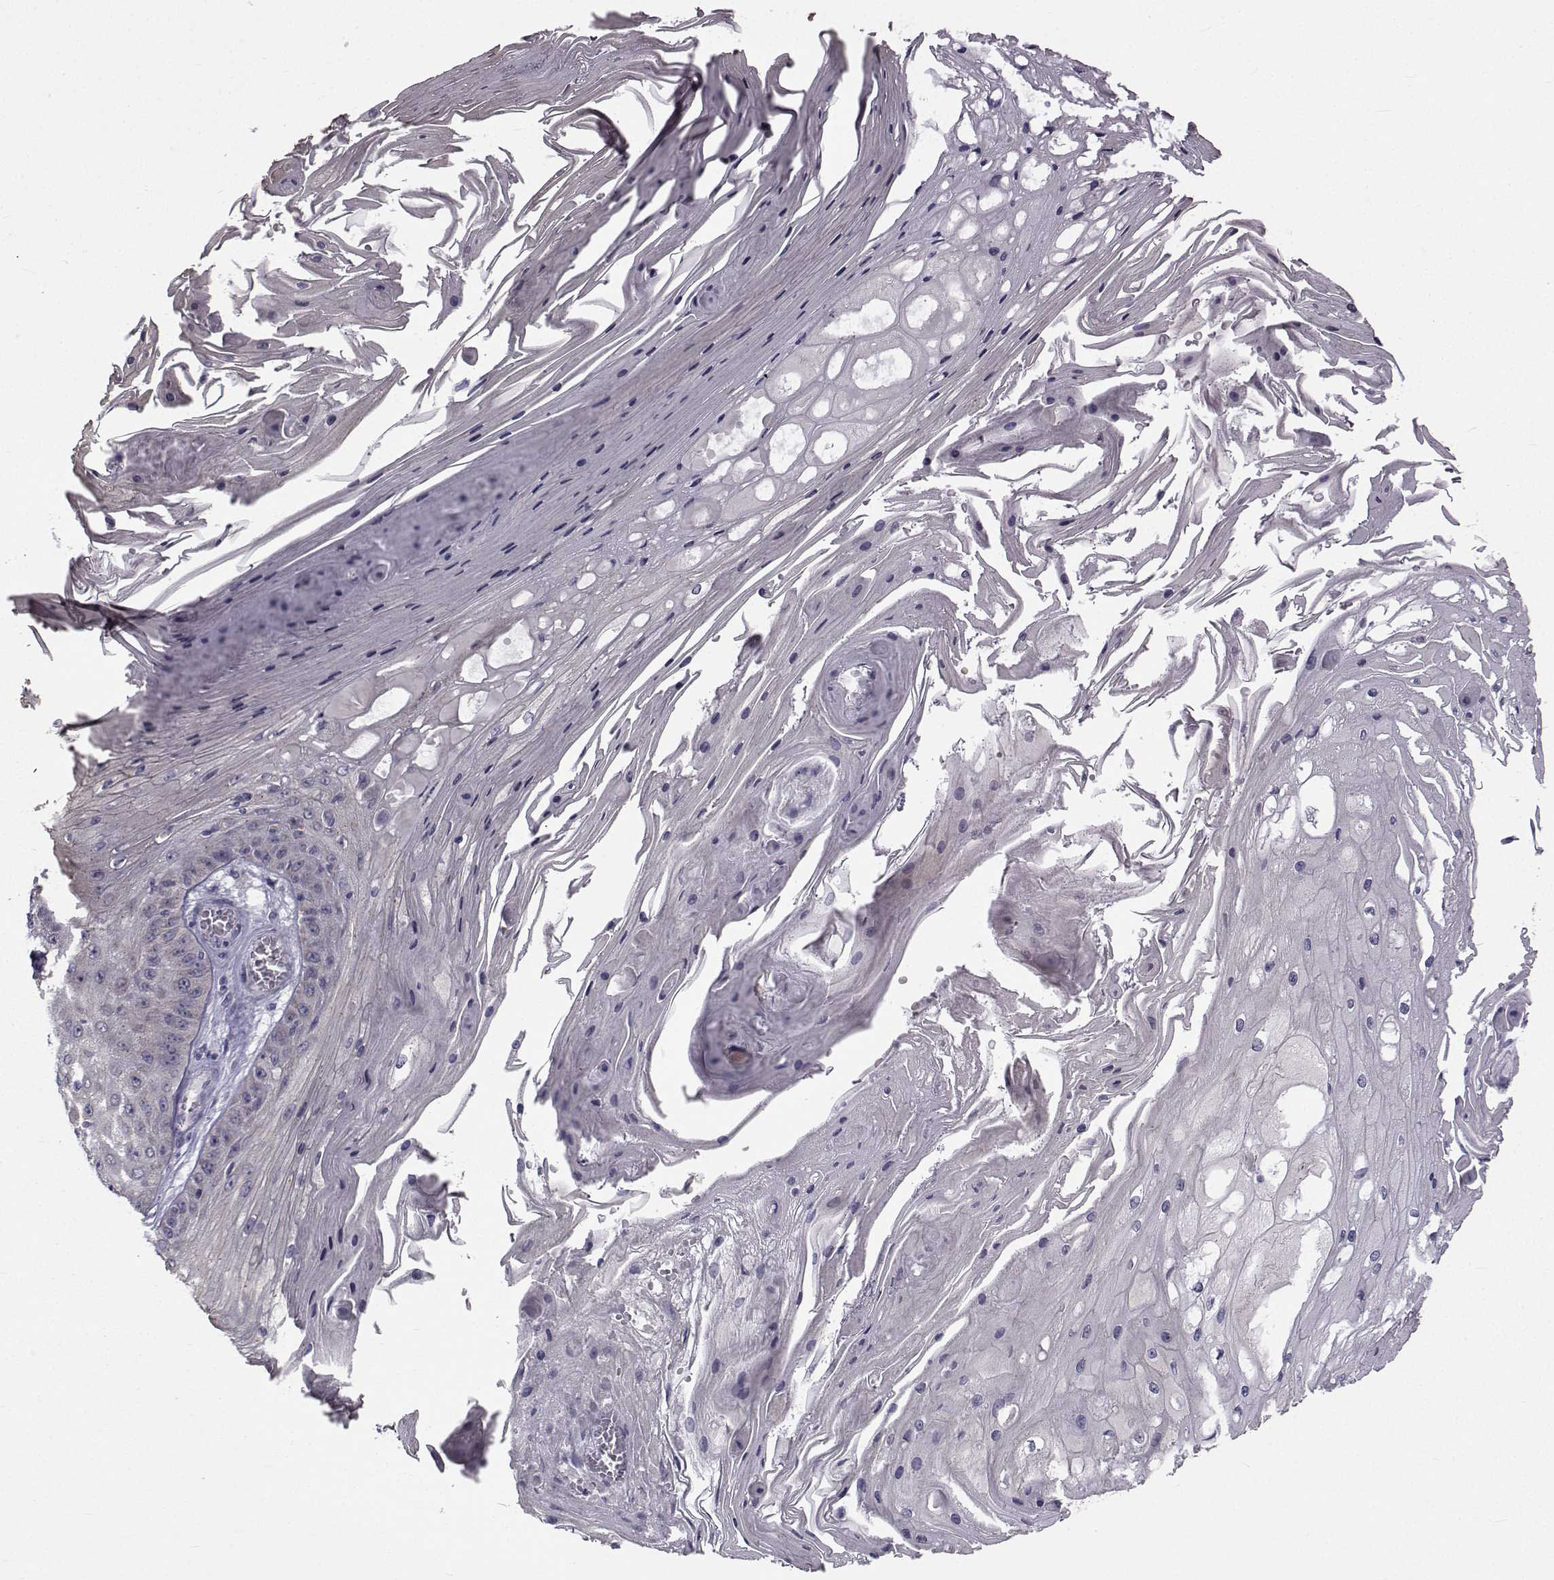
{"staining": {"intensity": "negative", "quantity": "none", "location": "none"}, "tissue": "skin cancer", "cell_type": "Tumor cells", "image_type": "cancer", "snomed": [{"axis": "morphology", "description": "Squamous cell carcinoma, NOS"}, {"axis": "topography", "description": "Skin"}], "caption": "This is an immunohistochemistry photomicrograph of skin cancer (squamous cell carcinoma). There is no positivity in tumor cells.", "gene": "ANGPT1", "patient": {"sex": "male", "age": 70}}